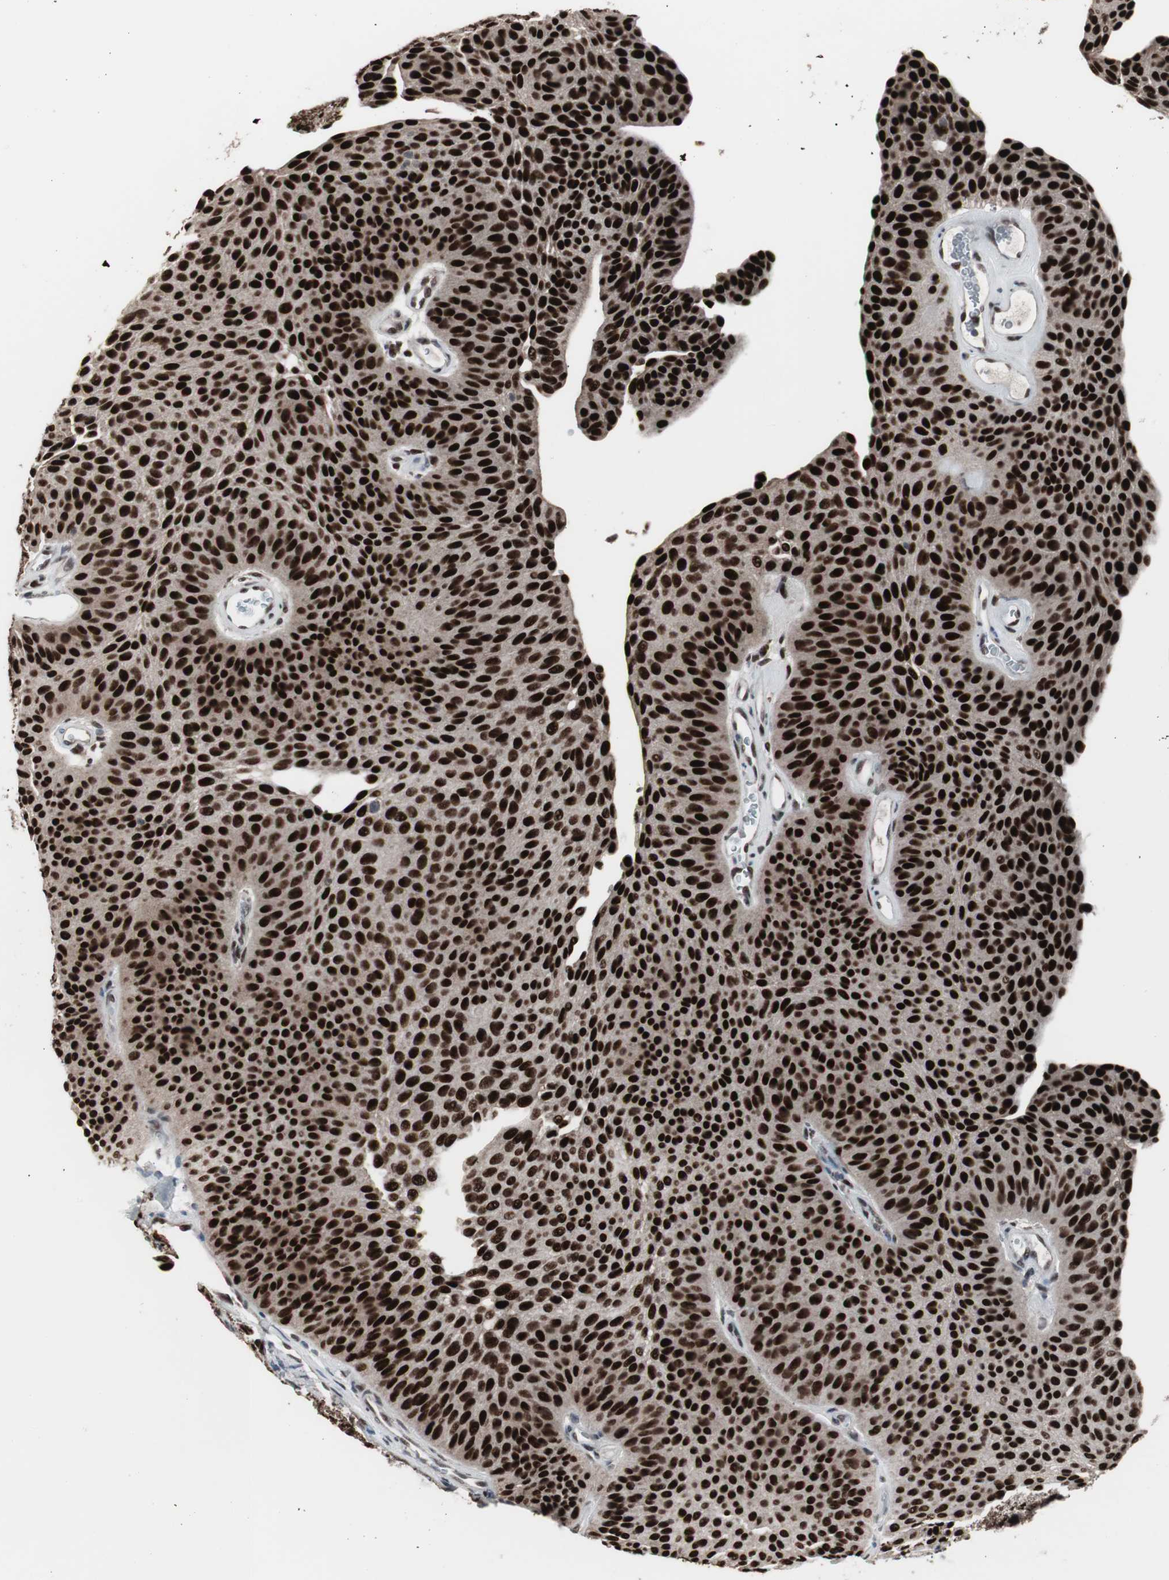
{"staining": {"intensity": "strong", "quantity": ">75%", "location": "nuclear"}, "tissue": "urothelial cancer", "cell_type": "Tumor cells", "image_type": "cancer", "snomed": [{"axis": "morphology", "description": "Urothelial carcinoma, Low grade"}, {"axis": "topography", "description": "Urinary bladder"}], "caption": "This micrograph exhibits urothelial cancer stained with IHC to label a protein in brown. The nuclear of tumor cells show strong positivity for the protein. Nuclei are counter-stained blue.", "gene": "RXRA", "patient": {"sex": "female", "age": 60}}